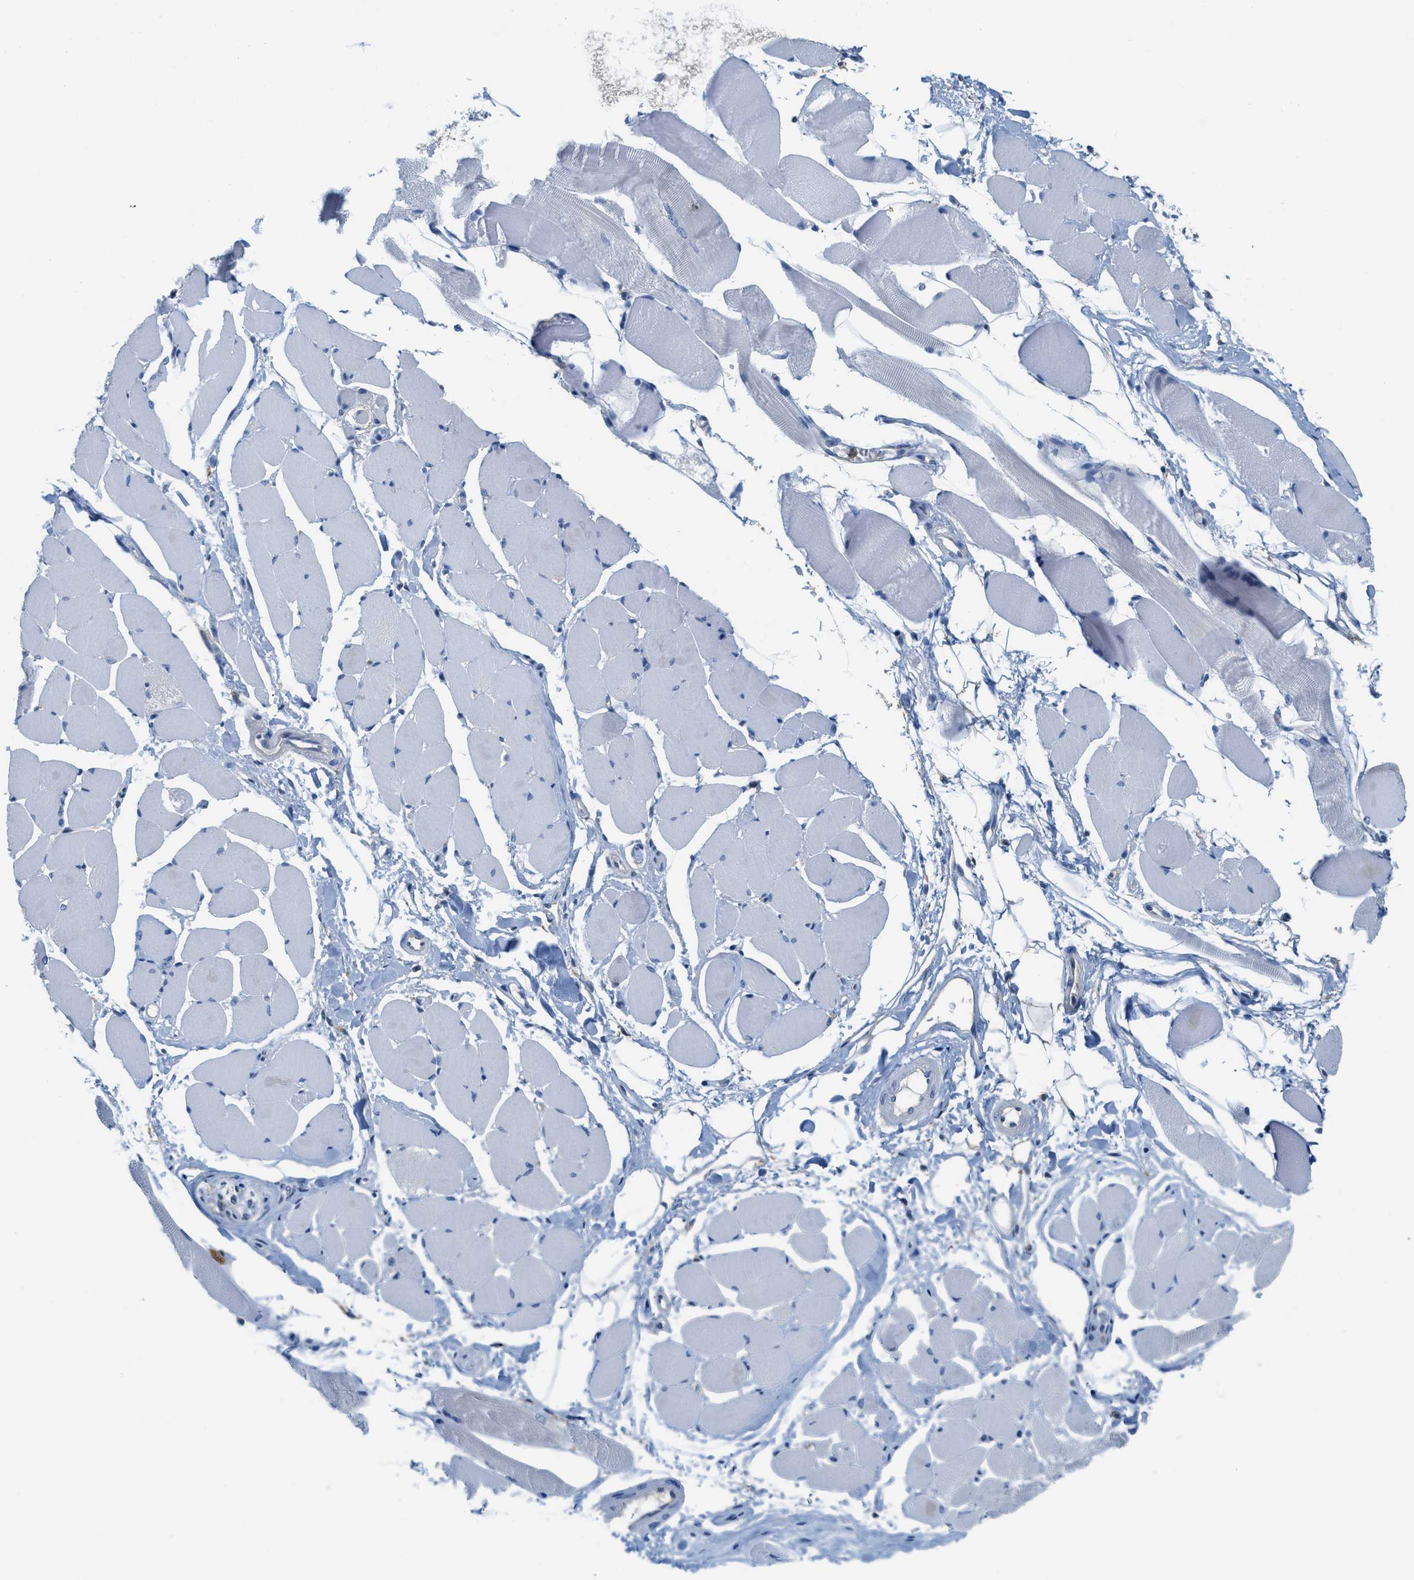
{"staining": {"intensity": "negative", "quantity": "none", "location": "none"}, "tissue": "skeletal muscle", "cell_type": "Myocytes", "image_type": "normal", "snomed": [{"axis": "morphology", "description": "Normal tissue, NOS"}, {"axis": "topography", "description": "Skeletal muscle"}, {"axis": "topography", "description": "Peripheral nerve tissue"}], "caption": "Immunohistochemistry (IHC) of benign human skeletal muscle displays no expression in myocytes. The staining was performed using DAB (3,3'-diaminobenzidine) to visualize the protein expression in brown, while the nuclei were stained in blue with hematoxylin (Magnification: 20x).", "gene": "CSTB", "patient": {"sex": "female", "age": 84}}